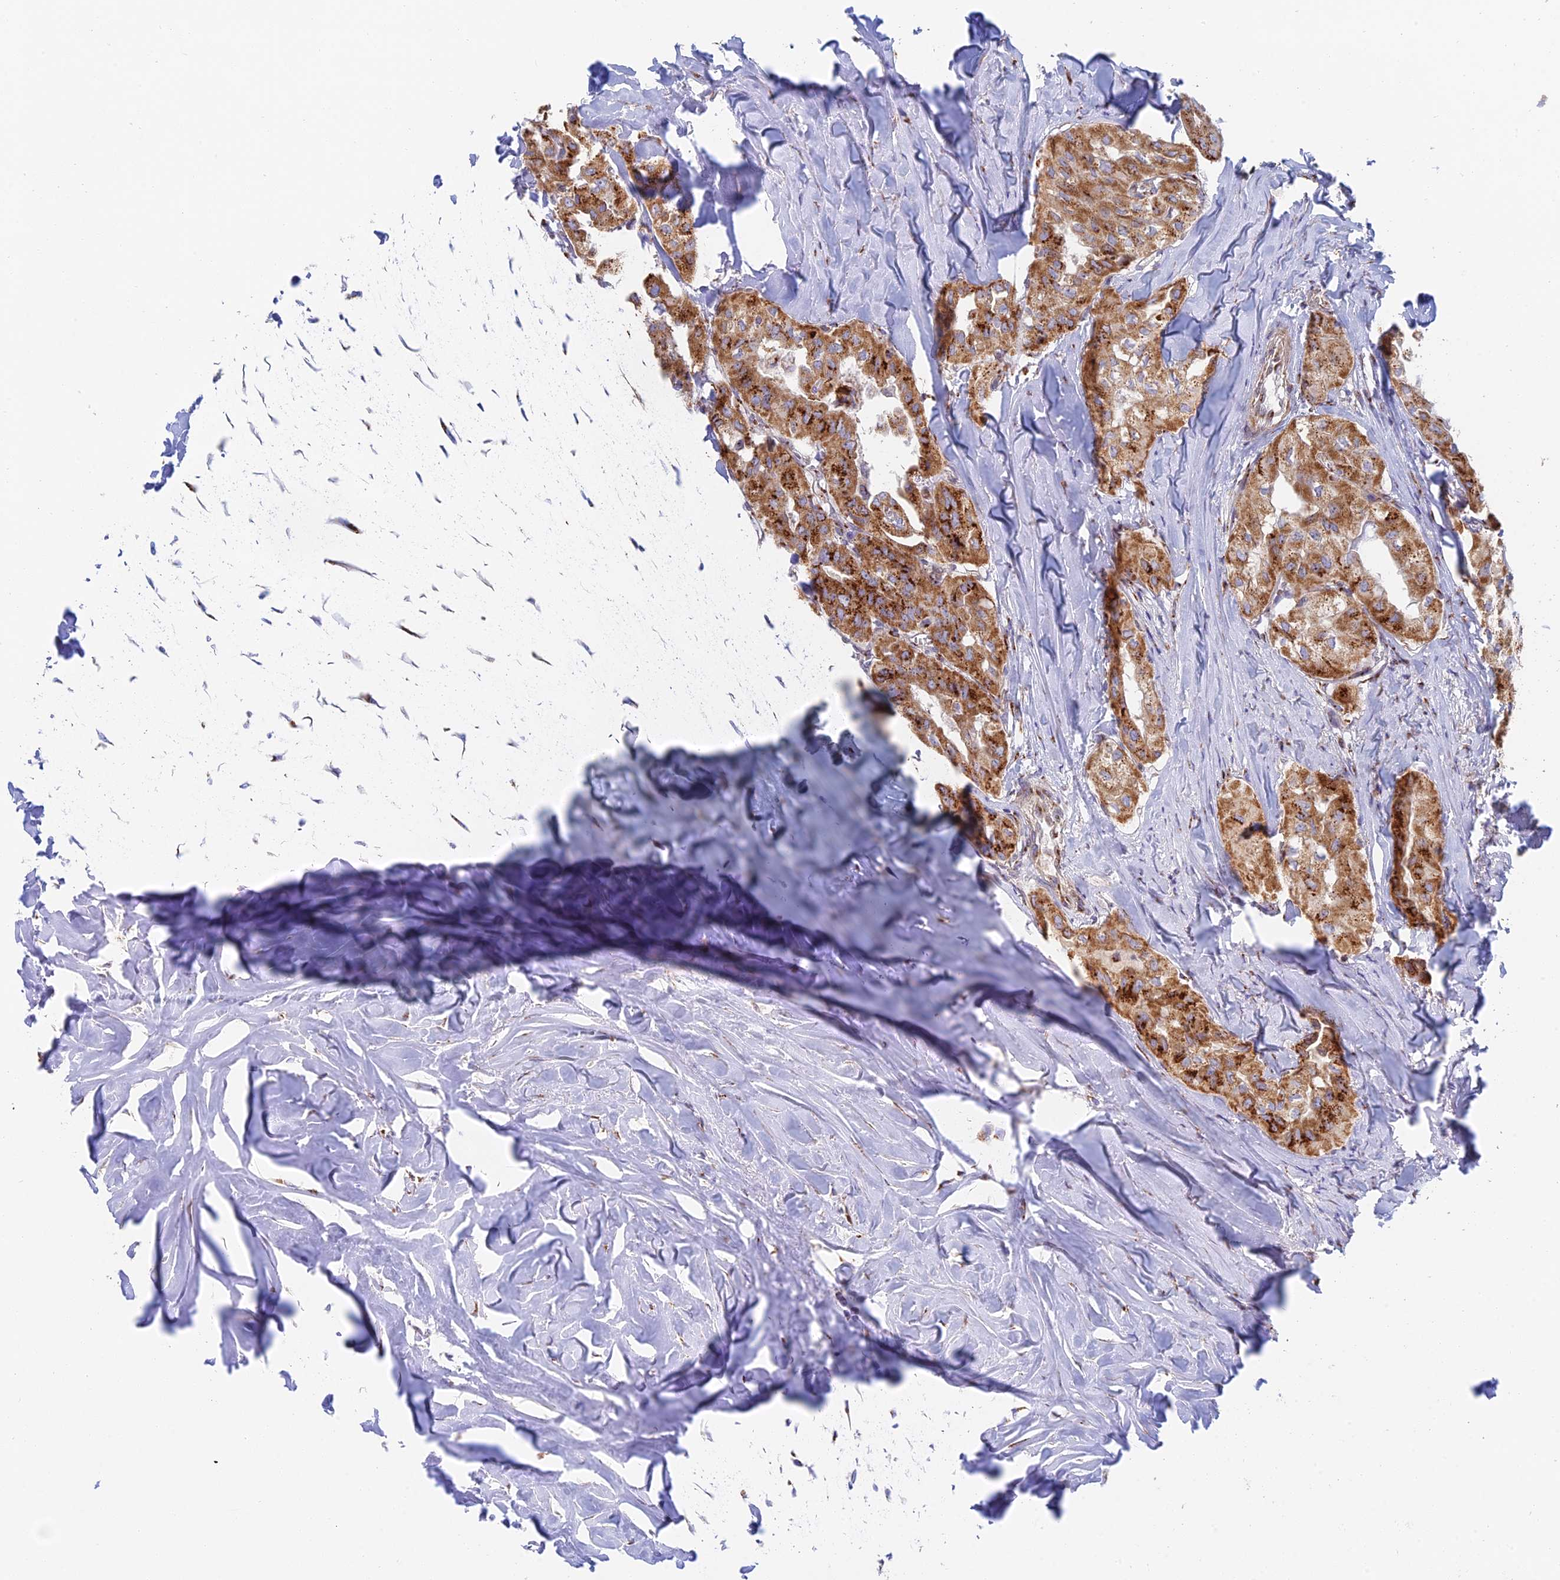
{"staining": {"intensity": "moderate", "quantity": ">75%", "location": "cytoplasmic/membranous"}, "tissue": "thyroid cancer", "cell_type": "Tumor cells", "image_type": "cancer", "snomed": [{"axis": "morphology", "description": "Papillary adenocarcinoma, NOS"}, {"axis": "topography", "description": "Thyroid gland"}], "caption": "This is a histology image of immunohistochemistry (IHC) staining of thyroid cancer, which shows moderate positivity in the cytoplasmic/membranous of tumor cells.", "gene": "HS2ST1", "patient": {"sex": "female", "age": 59}}